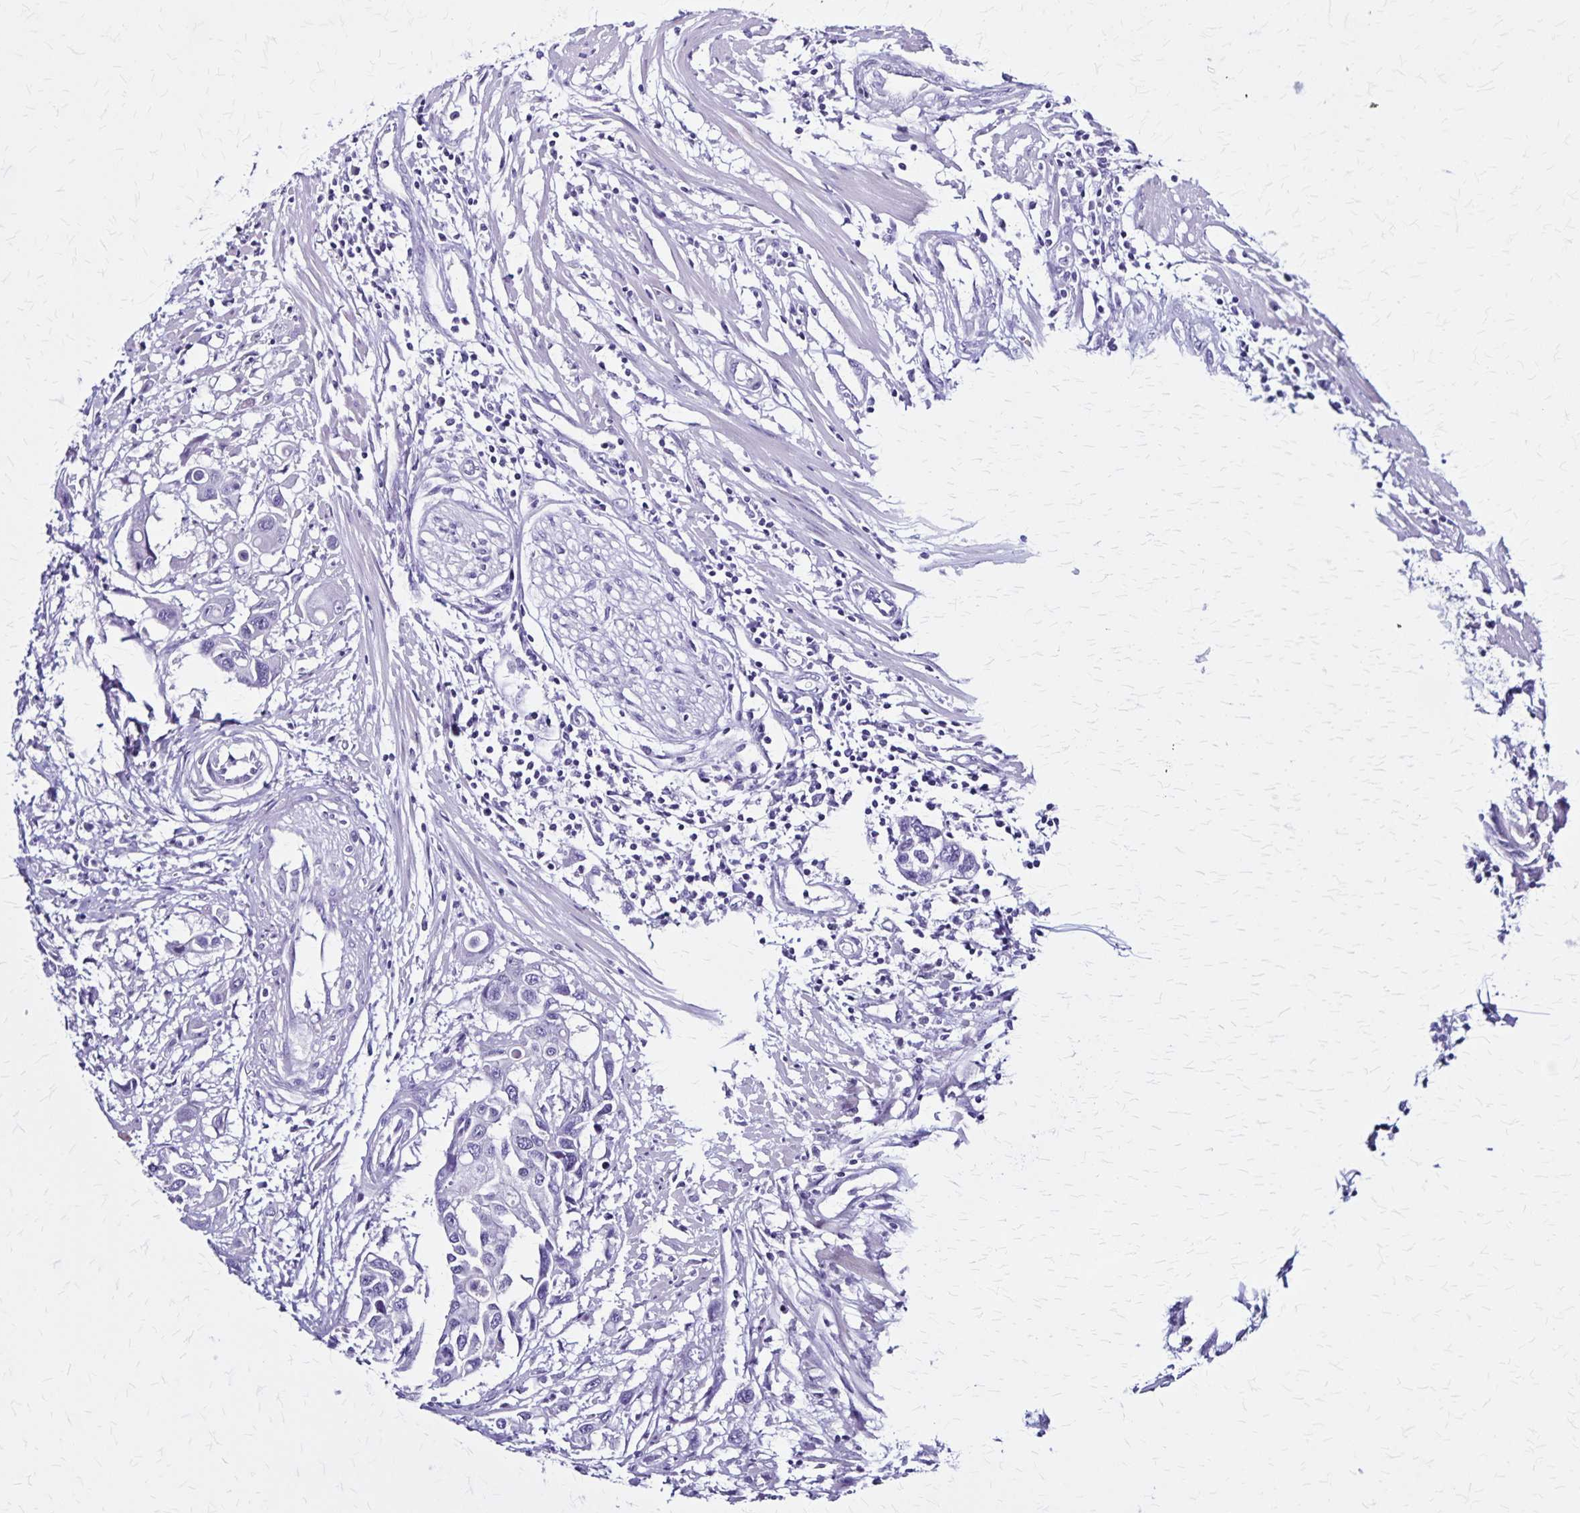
{"staining": {"intensity": "negative", "quantity": "none", "location": "none"}, "tissue": "colorectal cancer", "cell_type": "Tumor cells", "image_type": "cancer", "snomed": [{"axis": "morphology", "description": "Adenocarcinoma, NOS"}, {"axis": "topography", "description": "Colon"}], "caption": "This is a micrograph of immunohistochemistry (IHC) staining of colorectal adenocarcinoma, which shows no staining in tumor cells.", "gene": "PLXNA4", "patient": {"sex": "male", "age": 77}}